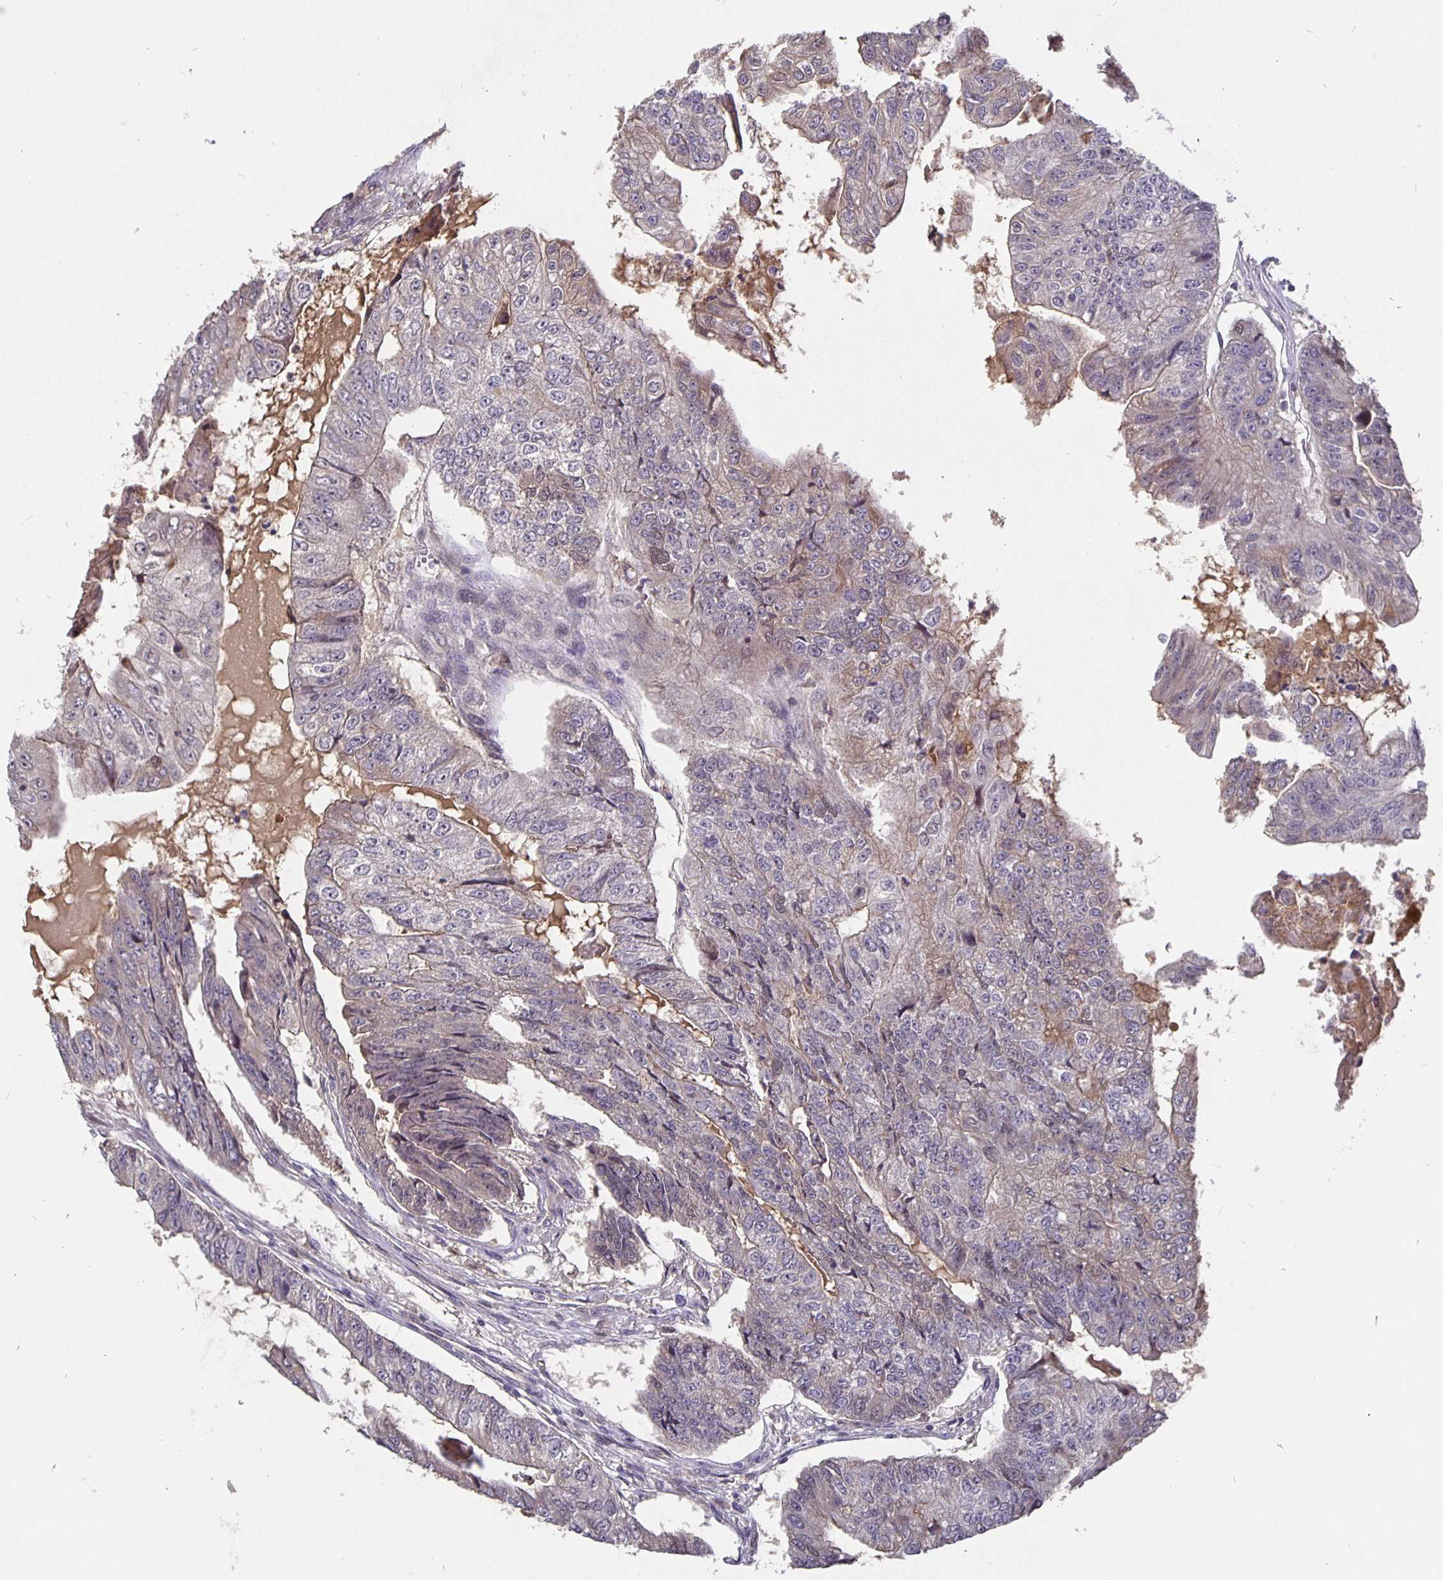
{"staining": {"intensity": "negative", "quantity": "none", "location": "none"}, "tissue": "colorectal cancer", "cell_type": "Tumor cells", "image_type": "cancer", "snomed": [{"axis": "morphology", "description": "Adenocarcinoma, NOS"}, {"axis": "topography", "description": "Colon"}], "caption": "This histopathology image is of colorectal adenocarcinoma stained with immunohistochemistry (IHC) to label a protein in brown with the nuclei are counter-stained blue. There is no expression in tumor cells.", "gene": "NOG", "patient": {"sex": "female", "age": 67}}